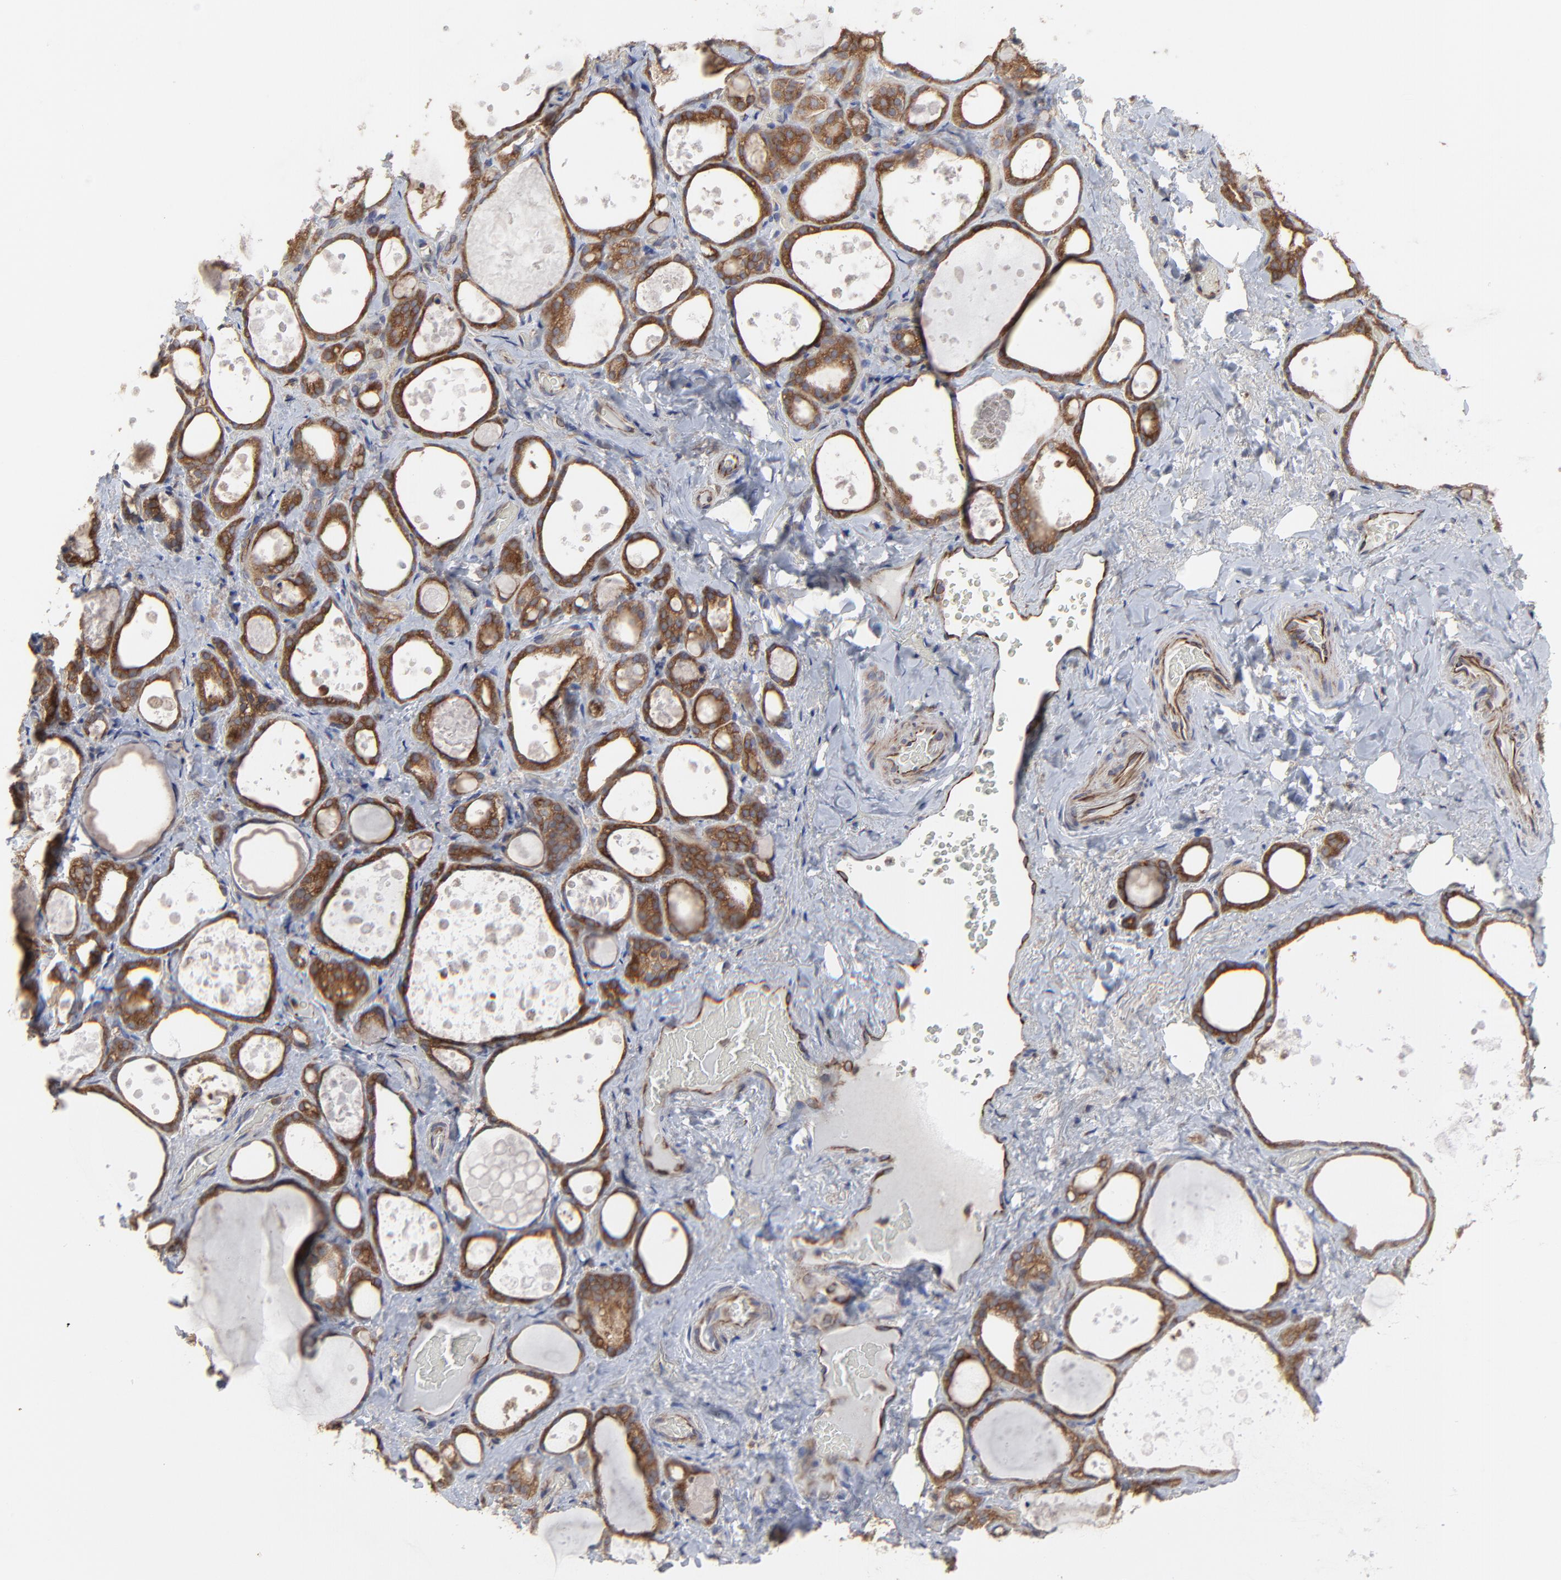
{"staining": {"intensity": "strong", "quantity": ">75%", "location": "cytoplasmic/membranous"}, "tissue": "thyroid gland", "cell_type": "Glandular cells", "image_type": "normal", "snomed": [{"axis": "morphology", "description": "Normal tissue, NOS"}, {"axis": "topography", "description": "Thyroid gland"}], "caption": "IHC histopathology image of benign thyroid gland stained for a protein (brown), which shows high levels of strong cytoplasmic/membranous staining in approximately >75% of glandular cells.", "gene": "RAB9A", "patient": {"sex": "female", "age": 75}}